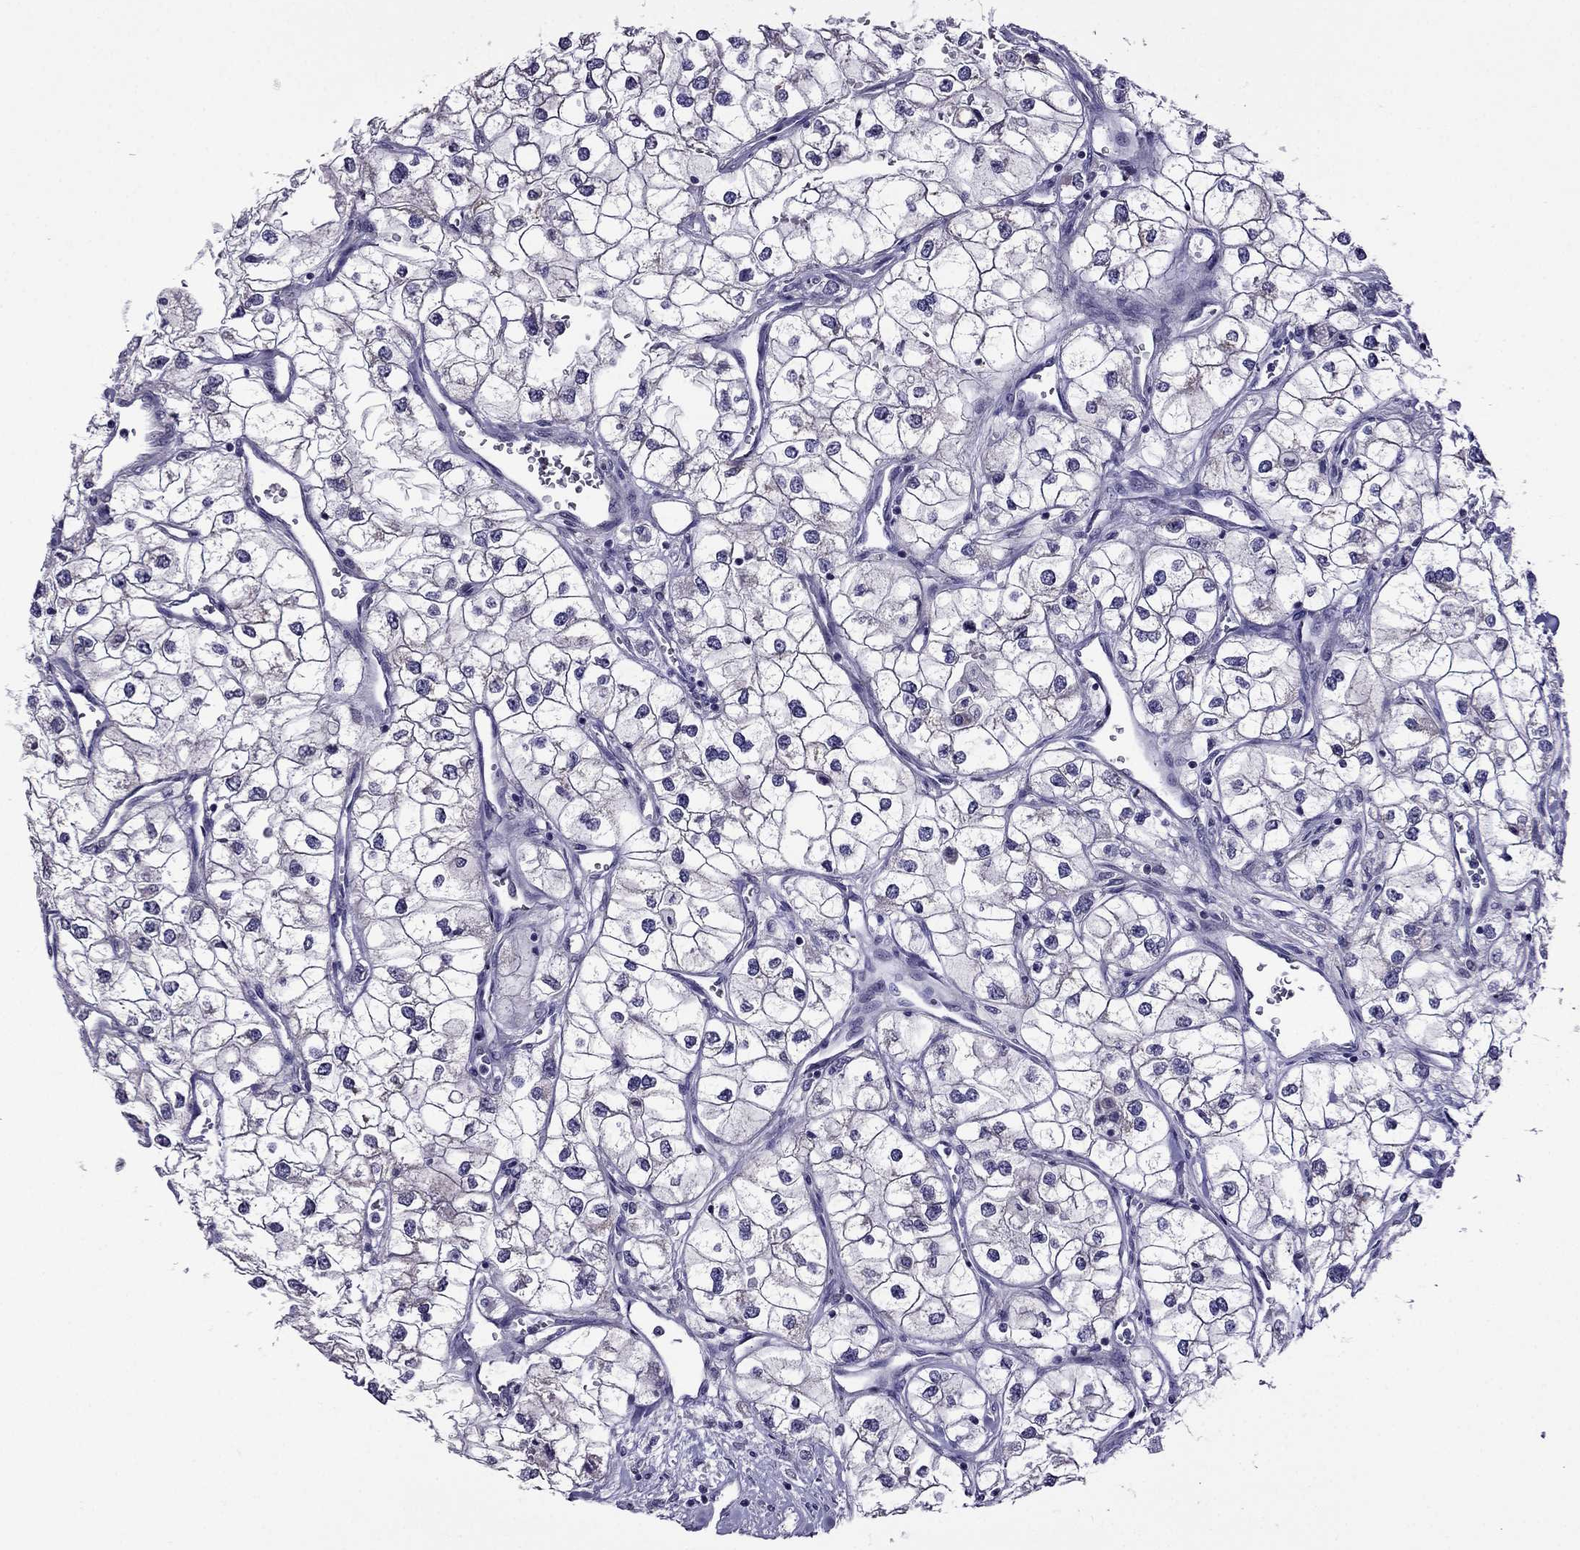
{"staining": {"intensity": "negative", "quantity": "none", "location": "none"}, "tissue": "renal cancer", "cell_type": "Tumor cells", "image_type": "cancer", "snomed": [{"axis": "morphology", "description": "Adenocarcinoma, NOS"}, {"axis": "topography", "description": "Kidney"}], "caption": "Immunohistochemistry (IHC) of human renal cancer displays no staining in tumor cells.", "gene": "SPTBN4", "patient": {"sex": "male", "age": 59}}